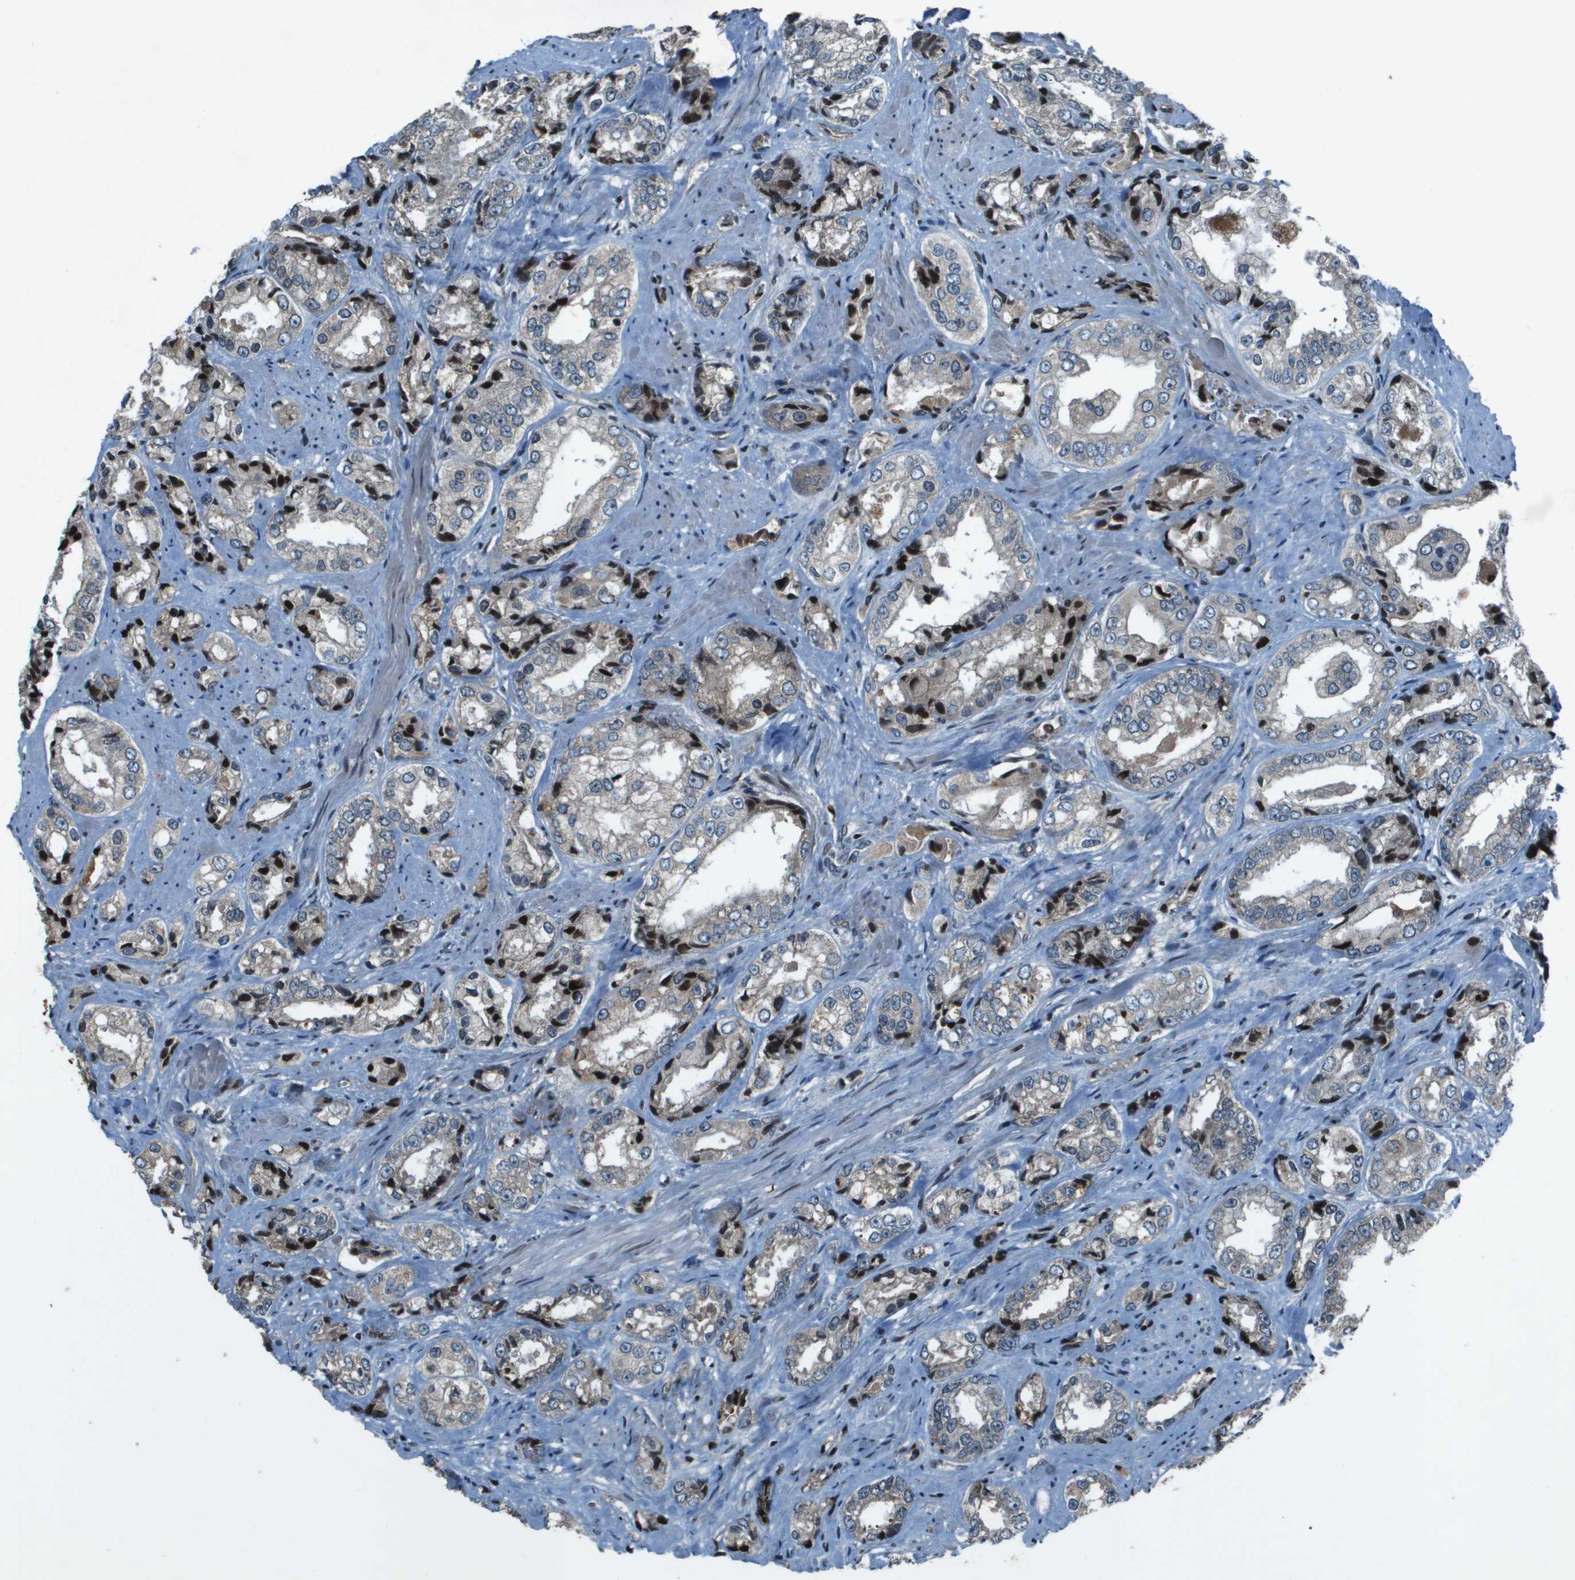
{"staining": {"intensity": "weak", "quantity": "<25%", "location": "cytoplasmic/membranous"}, "tissue": "prostate cancer", "cell_type": "Tumor cells", "image_type": "cancer", "snomed": [{"axis": "morphology", "description": "Adenocarcinoma, High grade"}, {"axis": "topography", "description": "Prostate"}], "caption": "The immunohistochemistry (IHC) micrograph has no significant staining in tumor cells of prostate high-grade adenocarcinoma tissue. (DAB immunohistochemistry (IHC), high magnification).", "gene": "CXCL12", "patient": {"sex": "male", "age": 61}}